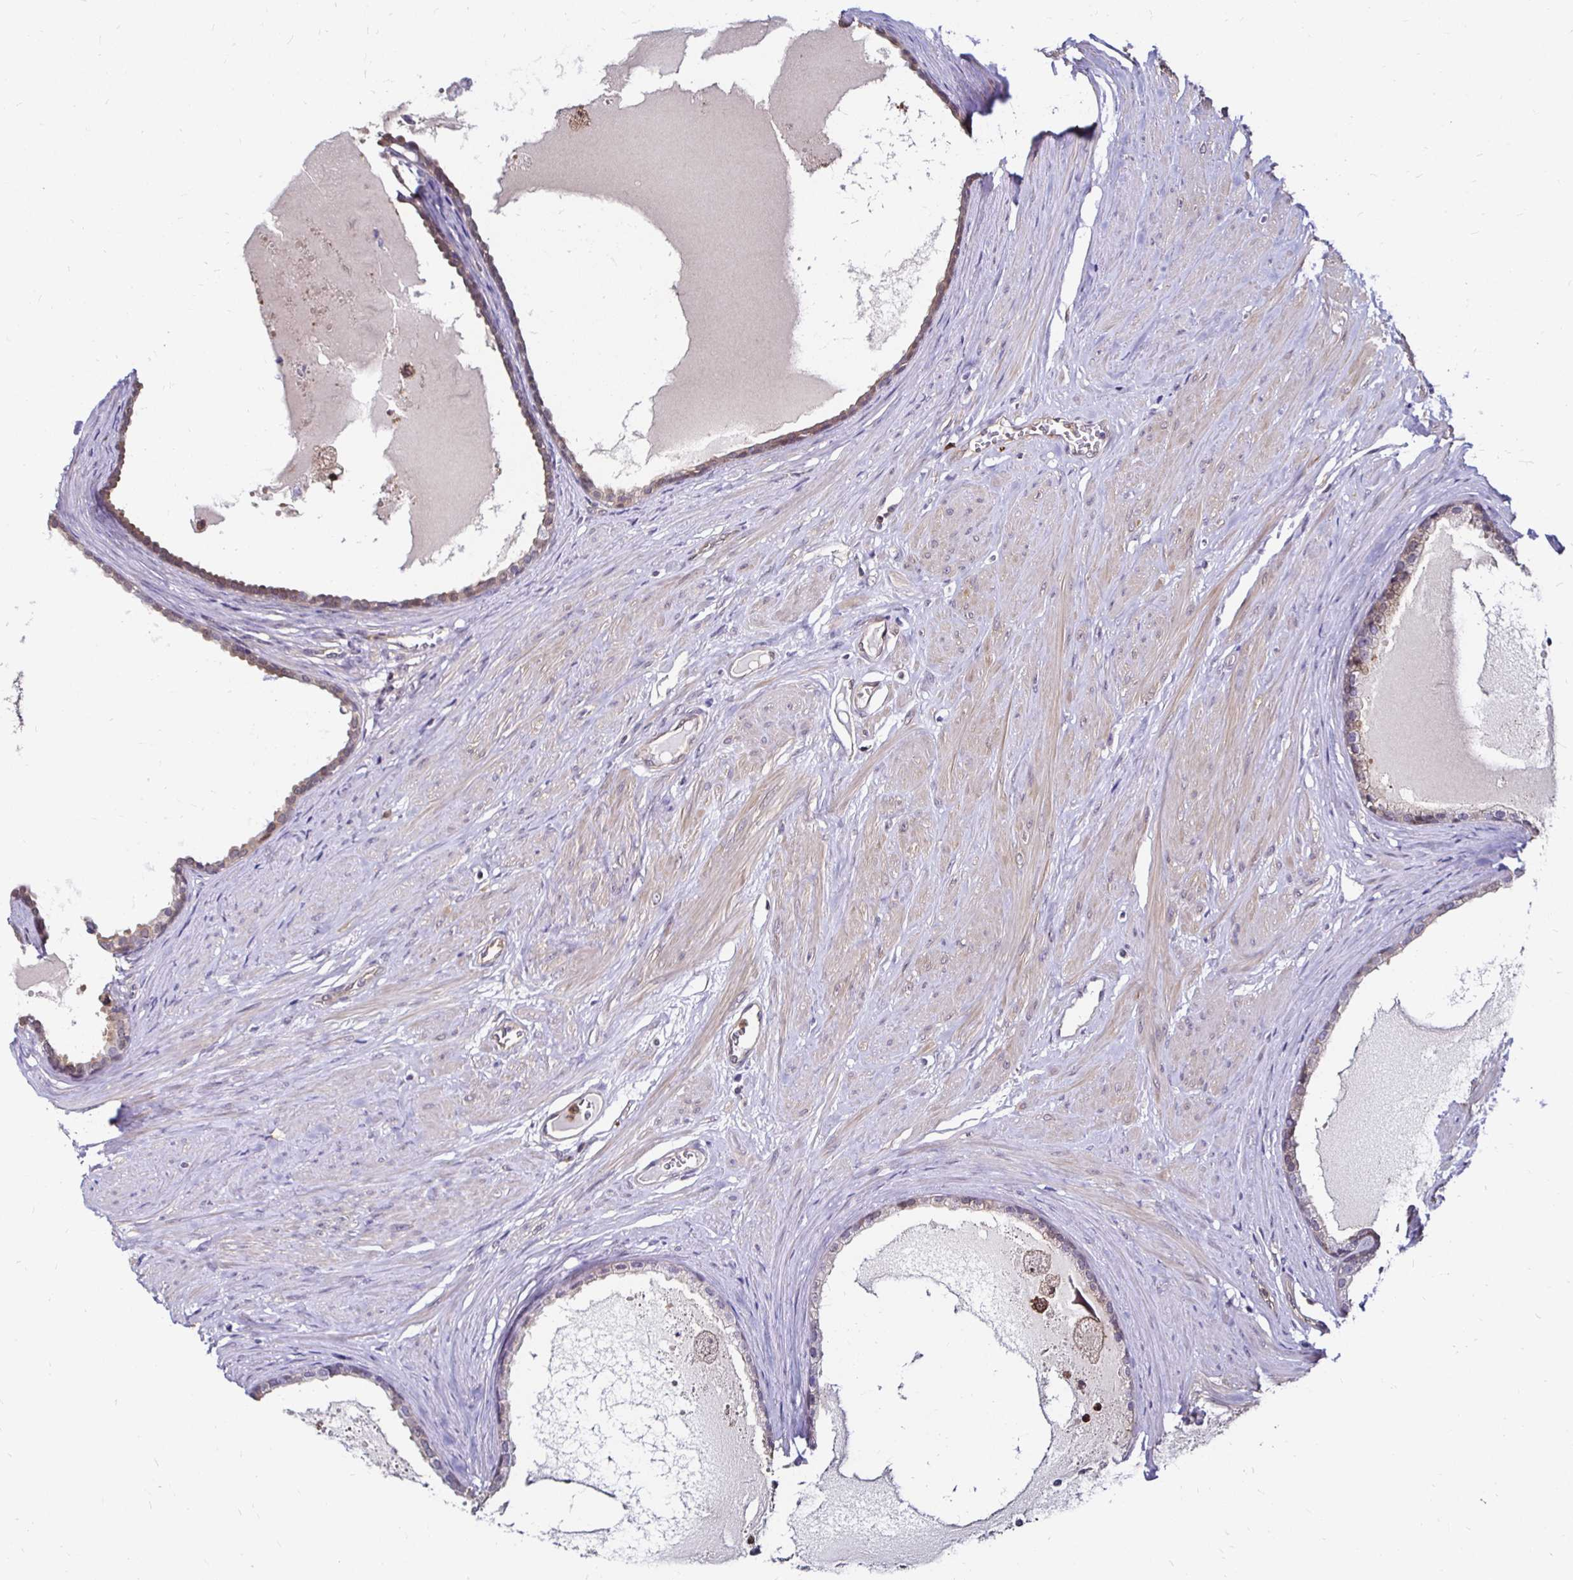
{"staining": {"intensity": "moderate", "quantity": "25%-75%", "location": "cytoplasmic/membranous"}, "tissue": "prostate", "cell_type": "Glandular cells", "image_type": "normal", "snomed": [{"axis": "morphology", "description": "Normal tissue, NOS"}, {"axis": "topography", "description": "Prostate"}, {"axis": "topography", "description": "Peripheral nerve tissue"}], "caption": "Immunohistochemistry staining of unremarkable prostate, which exhibits medium levels of moderate cytoplasmic/membranous staining in approximately 25%-75% of glandular cells indicating moderate cytoplasmic/membranous protein expression. The staining was performed using DAB (brown) for protein detection and nuclei were counterstained in hematoxylin (blue).", "gene": "TXN", "patient": {"sex": "male", "age": 55}}